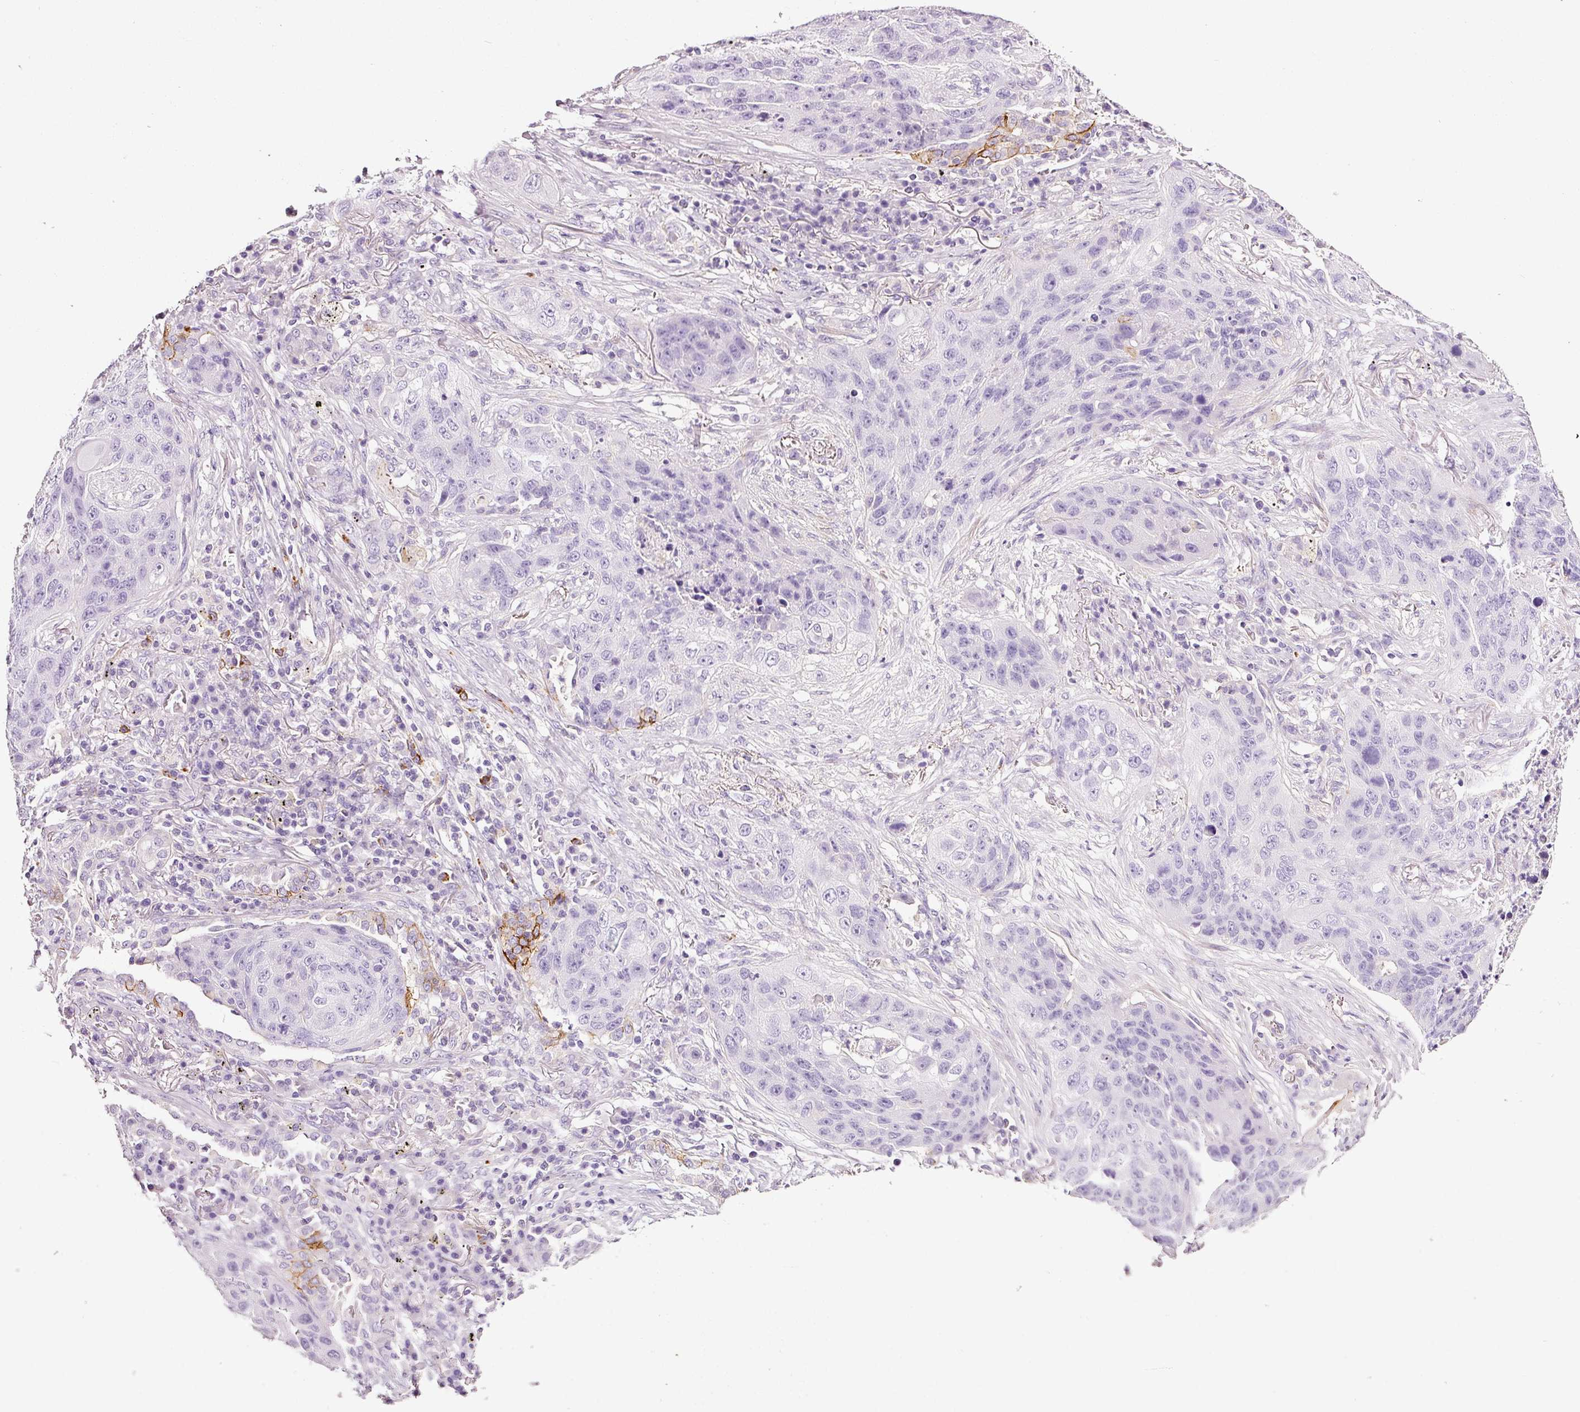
{"staining": {"intensity": "negative", "quantity": "none", "location": "none"}, "tissue": "lung cancer", "cell_type": "Tumor cells", "image_type": "cancer", "snomed": [{"axis": "morphology", "description": "Squamous cell carcinoma, NOS"}, {"axis": "topography", "description": "Lung"}], "caption": "Immunohistochemical staining of human lung cancer (squamous cell carcinoma) demonstrates no significant expression in tumor cells.", "gene": "CYB561A3", "patient": {"sex": "female", "age": 63}}